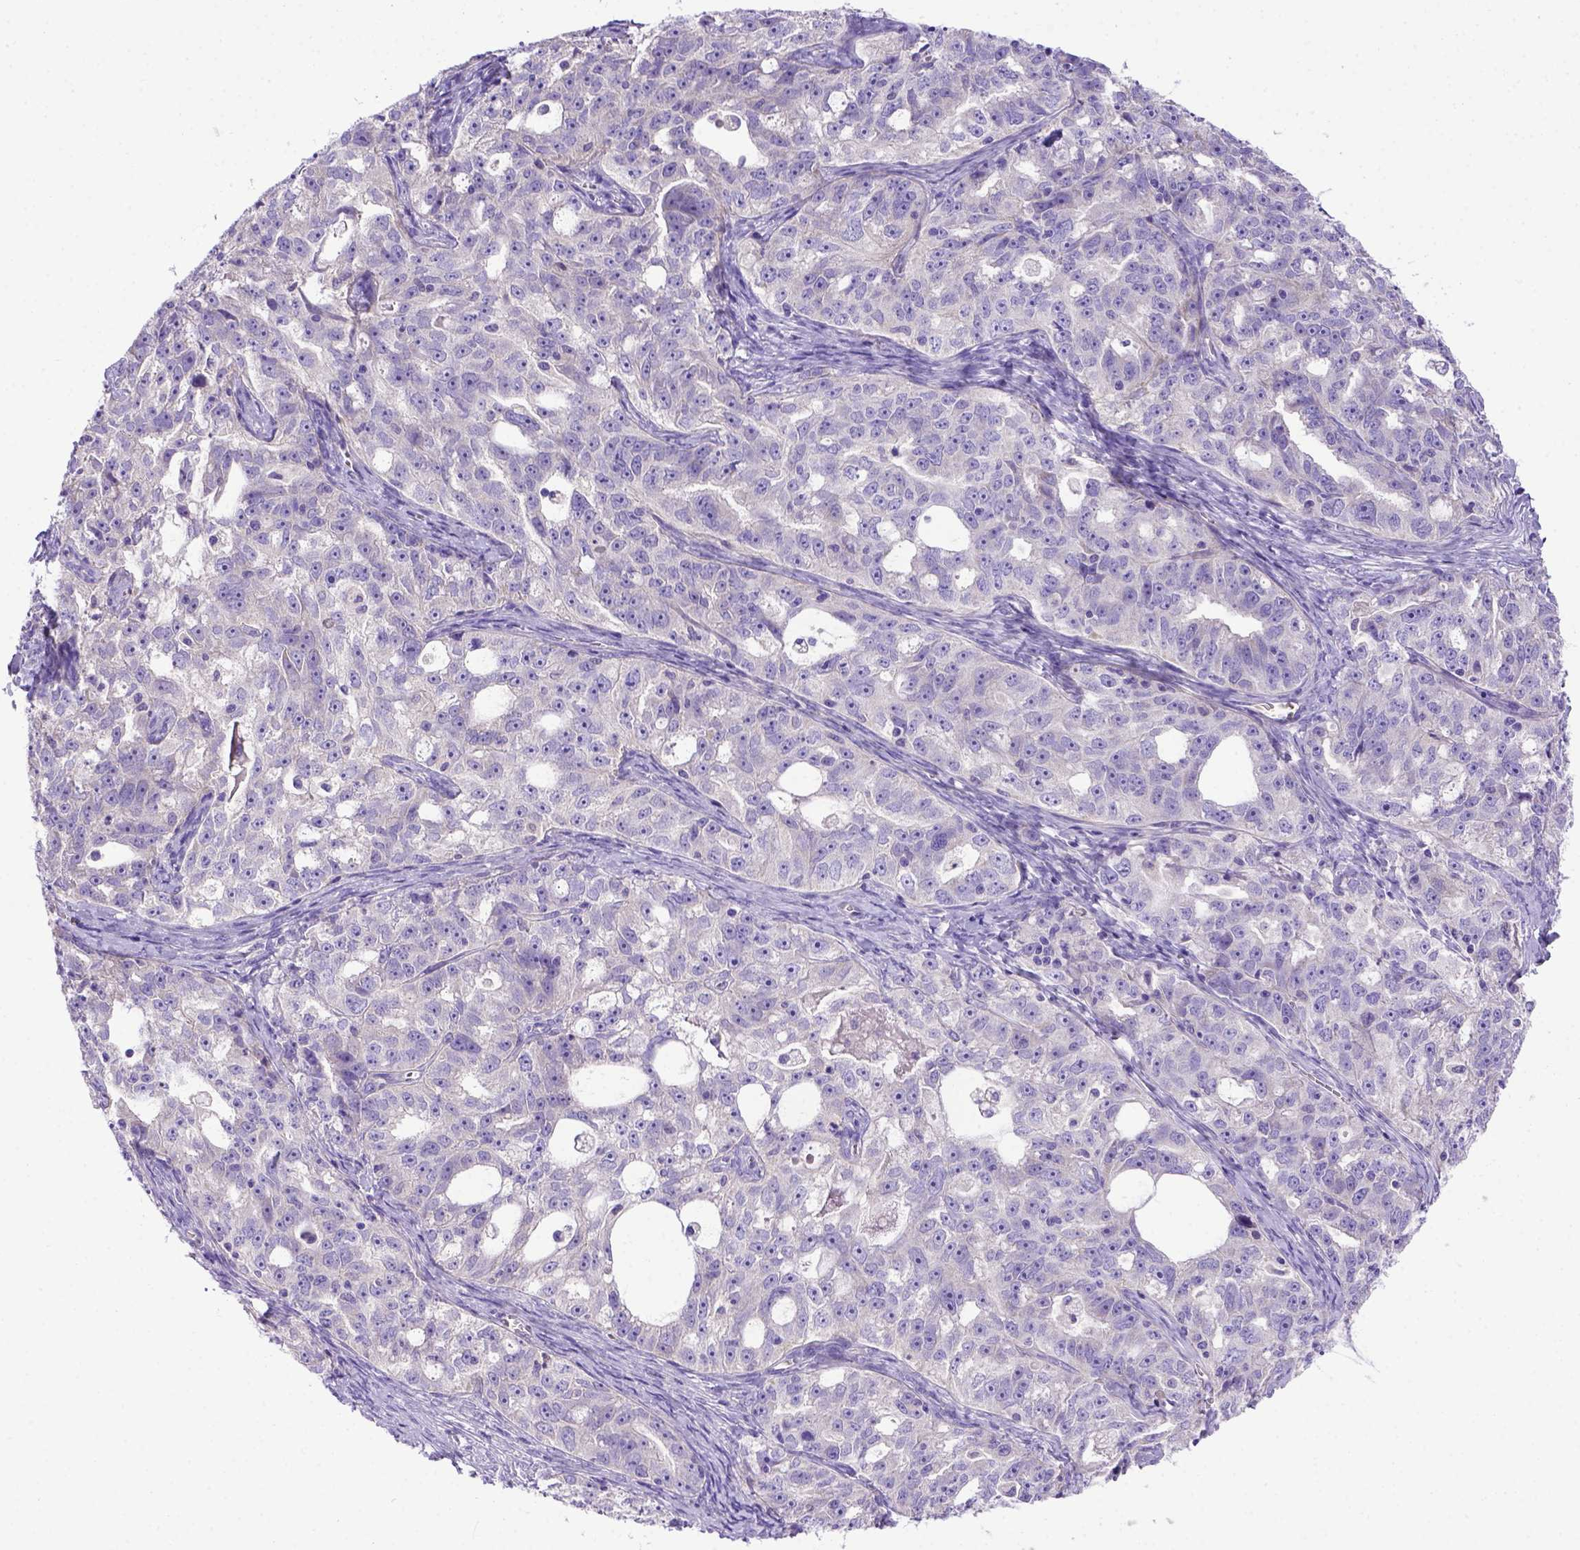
{"staining": {"intensity": "negative", "quantity": "none", "location": "none"}, "tissue": "ovarian cancer", "cell_type": "Tumor cells", "image_type": "cancer", "snomed": [{"axis": "morphology", "description": "Cystadenocarcinoma, serous, NOS"}, {"axis": "topography", "description": "Ovary"}], "caption": "There is no significant positivity in tumor cells of serous cystadenocarcinoma (ovarian).", "gene": "ADAM12", "patient": {"sex": "female", "age": 51}}